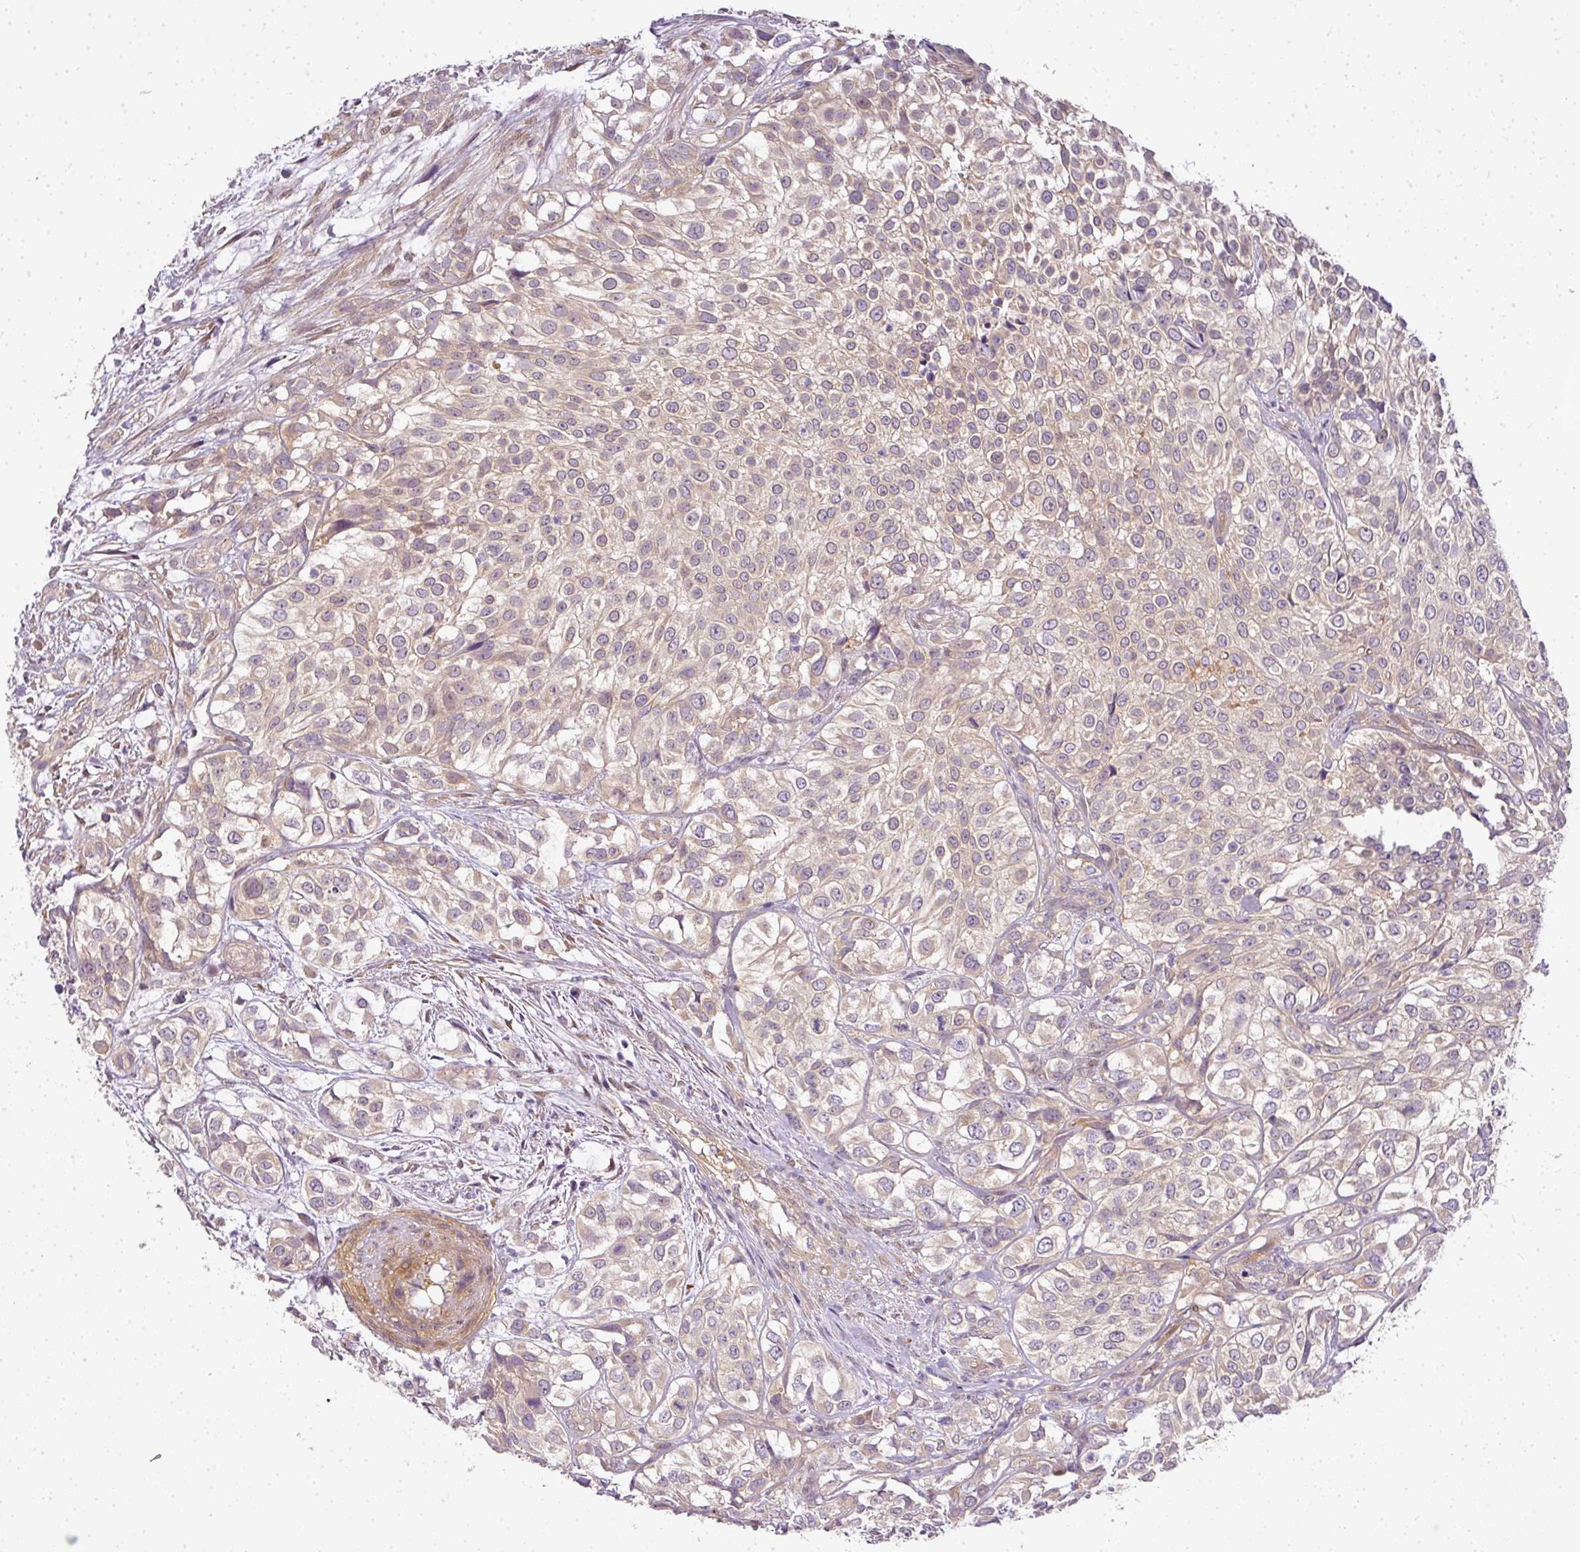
{"staining": {"intensity": "weak", "quantity": ">75%", "location": "cytoplasmic/membranous"}, "tissue": "urothelial cancer", "cell_type": "Tumor cells", "image_type": "cancer", "snomed": [{"axis": "morphology", "description": "Urothelial carcinoma, High grade"}, {"axis": "topography", "description": "Urinary bladder"}], "caption": "There is low levels of weak cytoplasmic/membranous staining in tumor cells of high-grade urothelial carcinoma, as demonstrated by immunohistochemical staining (brown color).", "gene": "ADH5", "patient": {"sex": "male", "age": 56}}